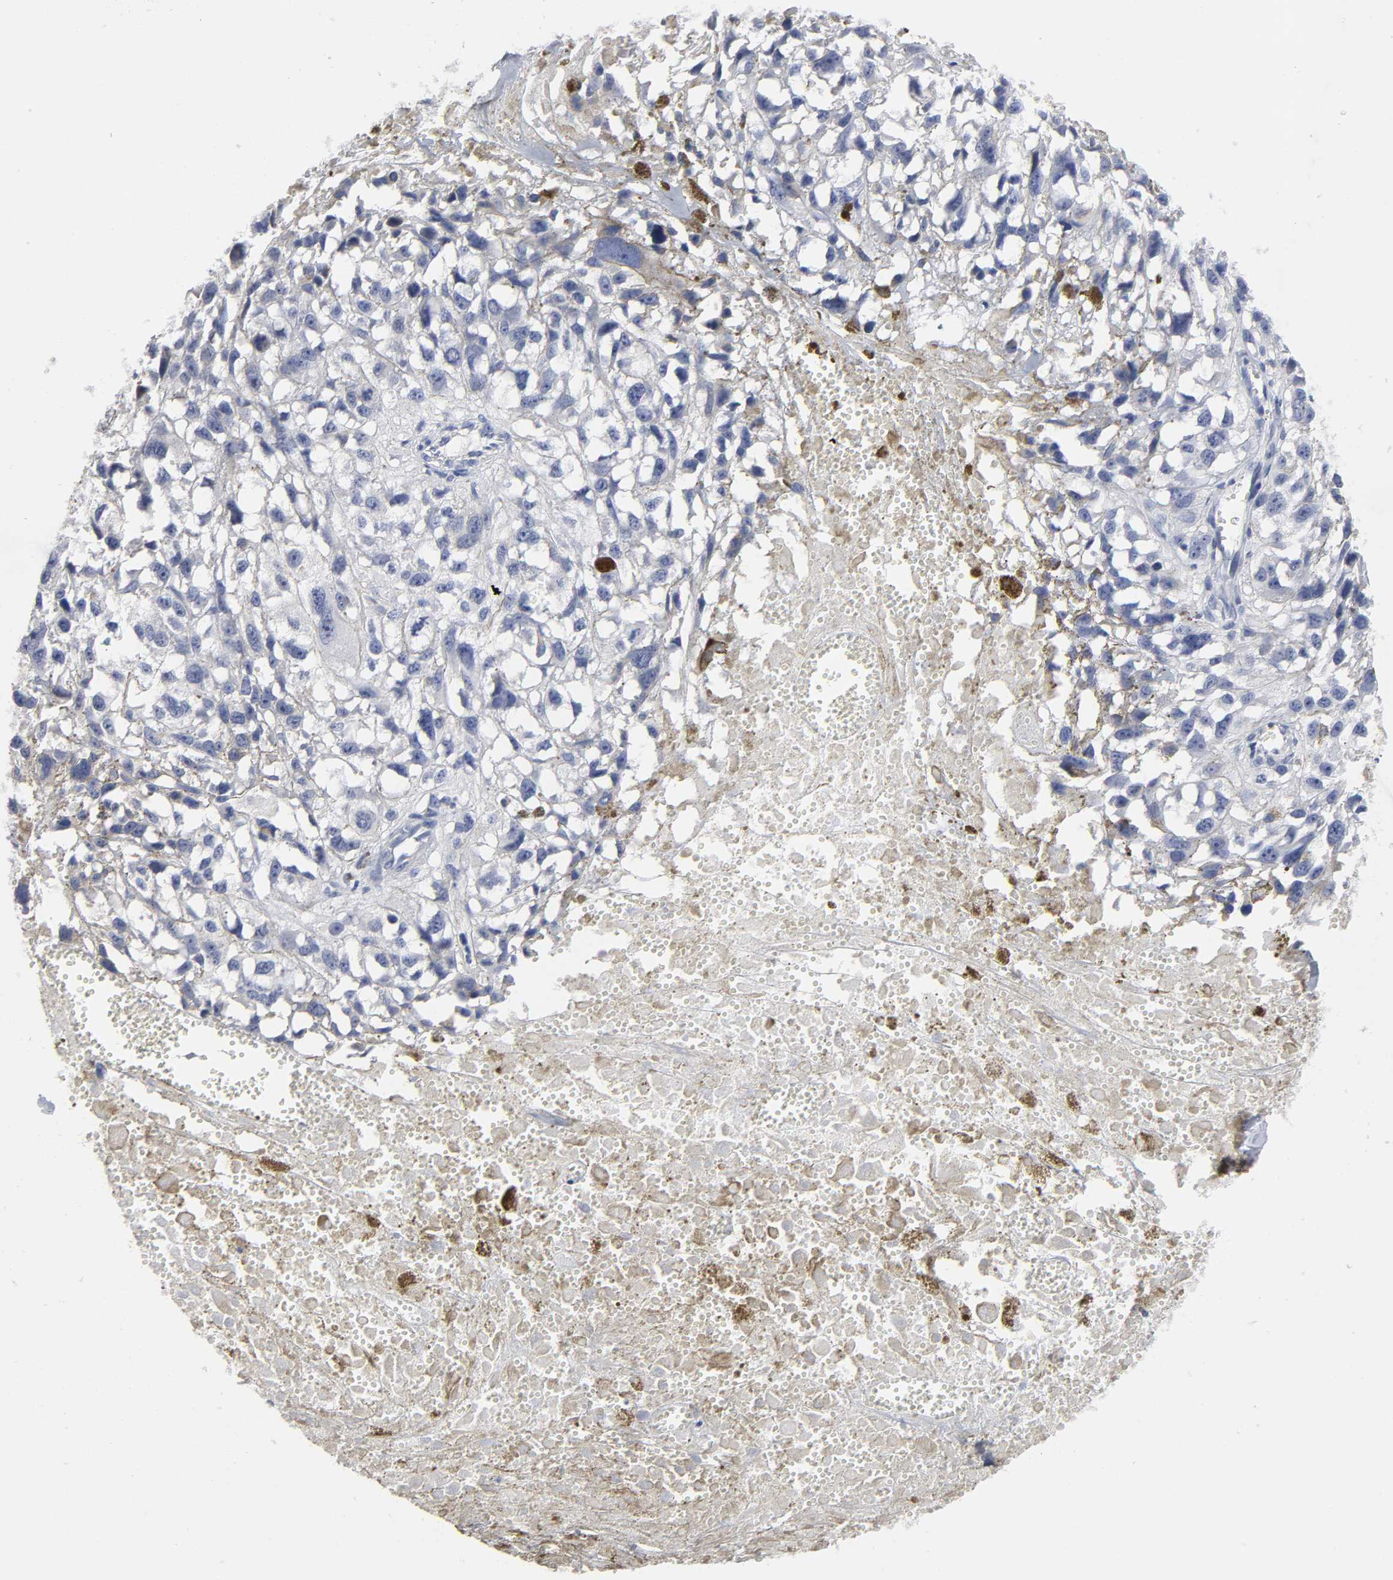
{"staining": {"intensity": "negative", "quantity": "none", "location": "none"}, "tissue": "melanoma", "cell_type": "Tumor cells", "image_type": "cancer", "snomed": [{"axis": "morphology", "description": "Malignant melanoma, Metastatic site"}, {"axis": "topography", "description": "Lymph node"}], "caption": "Immunohistochemical staining of melanoma demonstrates no significant positivity in tumor cells.", "gene": "HNF4A", "patient": {"sex": "male", "age": 59}}